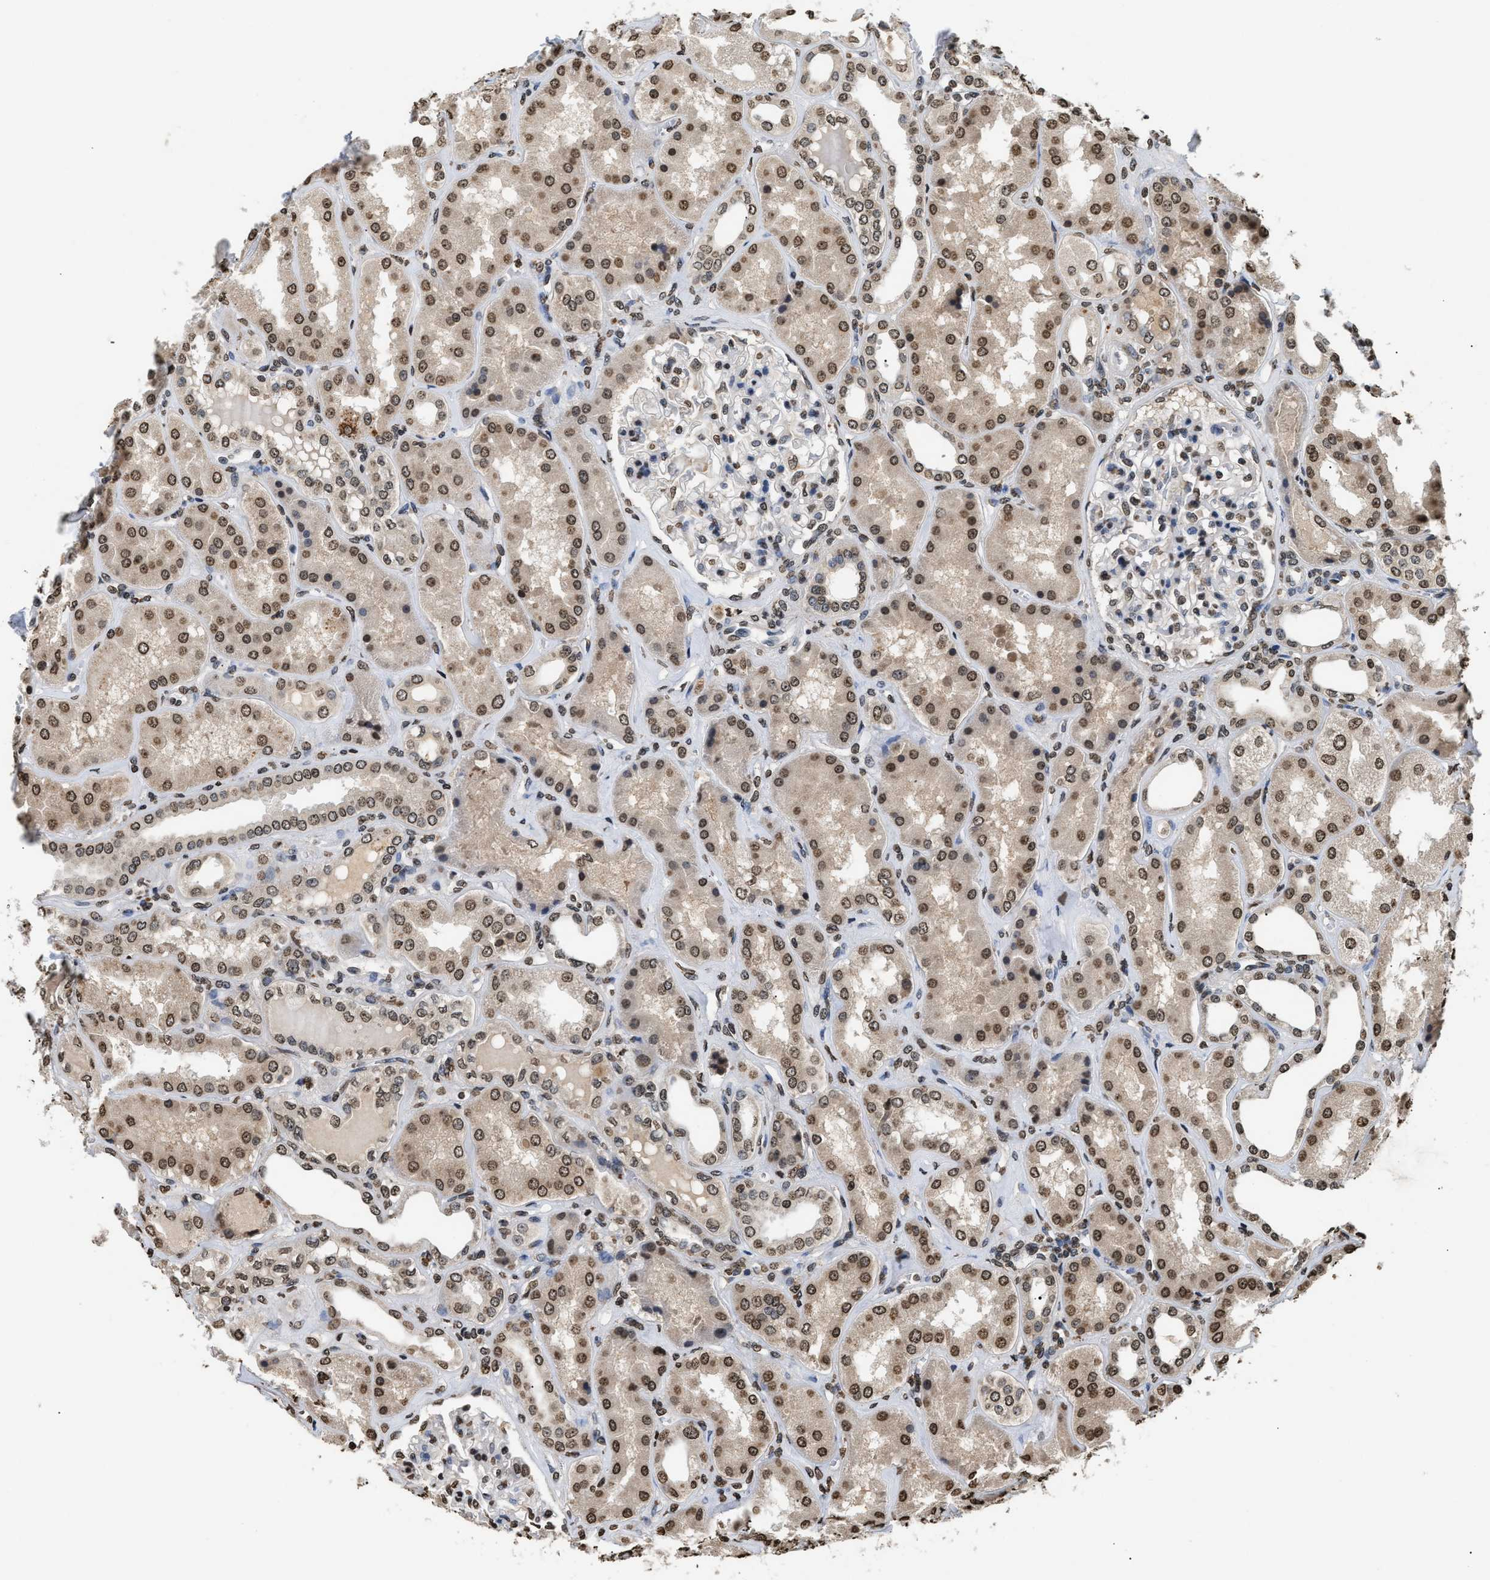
{"staining": {"intensity": "moderate", "quantity": "25%-75%", "location": "nuclear"}, "tissue": "kidney", "cell_type": "Cells in glomeruli", "image_type": "normal", "snomed": [{"axis": "morphology", "description": "Normal tissue, NOS"}, {"axis": "topography", "description": "Kidney"}], "caption": "IHC (DAB (3,3'-diaminobenzidine)) staining of unremarkable human kidney exhibits moderate nuclear protein positivity in about 25%-75% of cells in glomeruli. (Brightfield microscopy of DAB IHC at high magnification).", "gene": "DNASE1L3", "patient": {"sex": "female", "age": 56}}